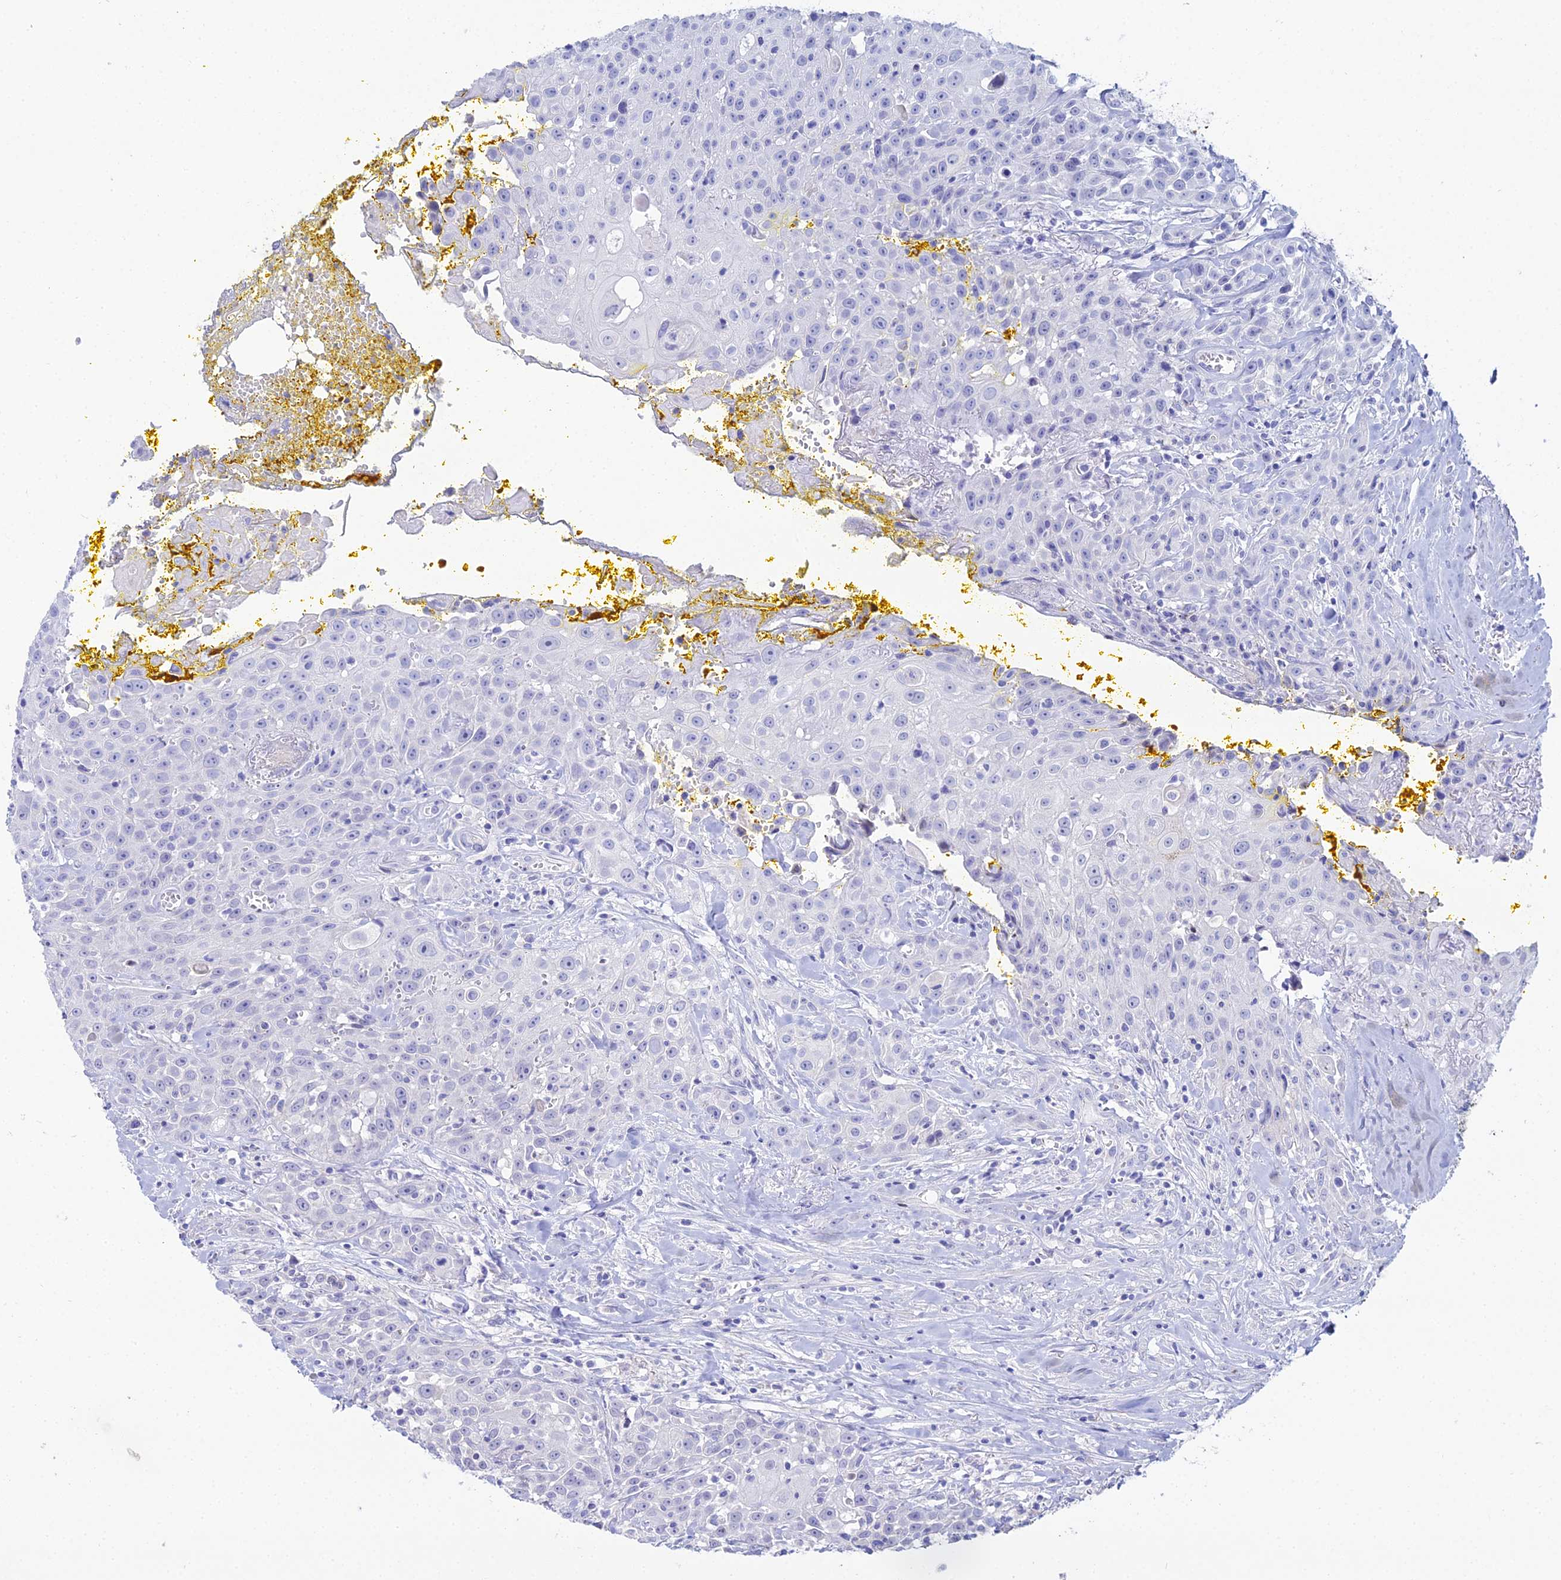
{"staining": {"intensity": "negative", "quantity": "none", "location": "none"}, "tissue": "head and neck cancer", "cell_type": "Tumor cells", "image_type": "cancer", "snomed": [{"axis": "morphology", "description": "Squamous cell carcinoma, NOS"}, {"axis": "topography", "description": "Oral tissue"}, {"axis": "topography", "description": "Head-Neck"}], "caption": "Tumor cells show no significant protein staining in squamous cell carcinoma (head and neck). Nuclei are stained in blue.", "gene": "DHX34", "patient": {"sex": "female", "age": 82}}